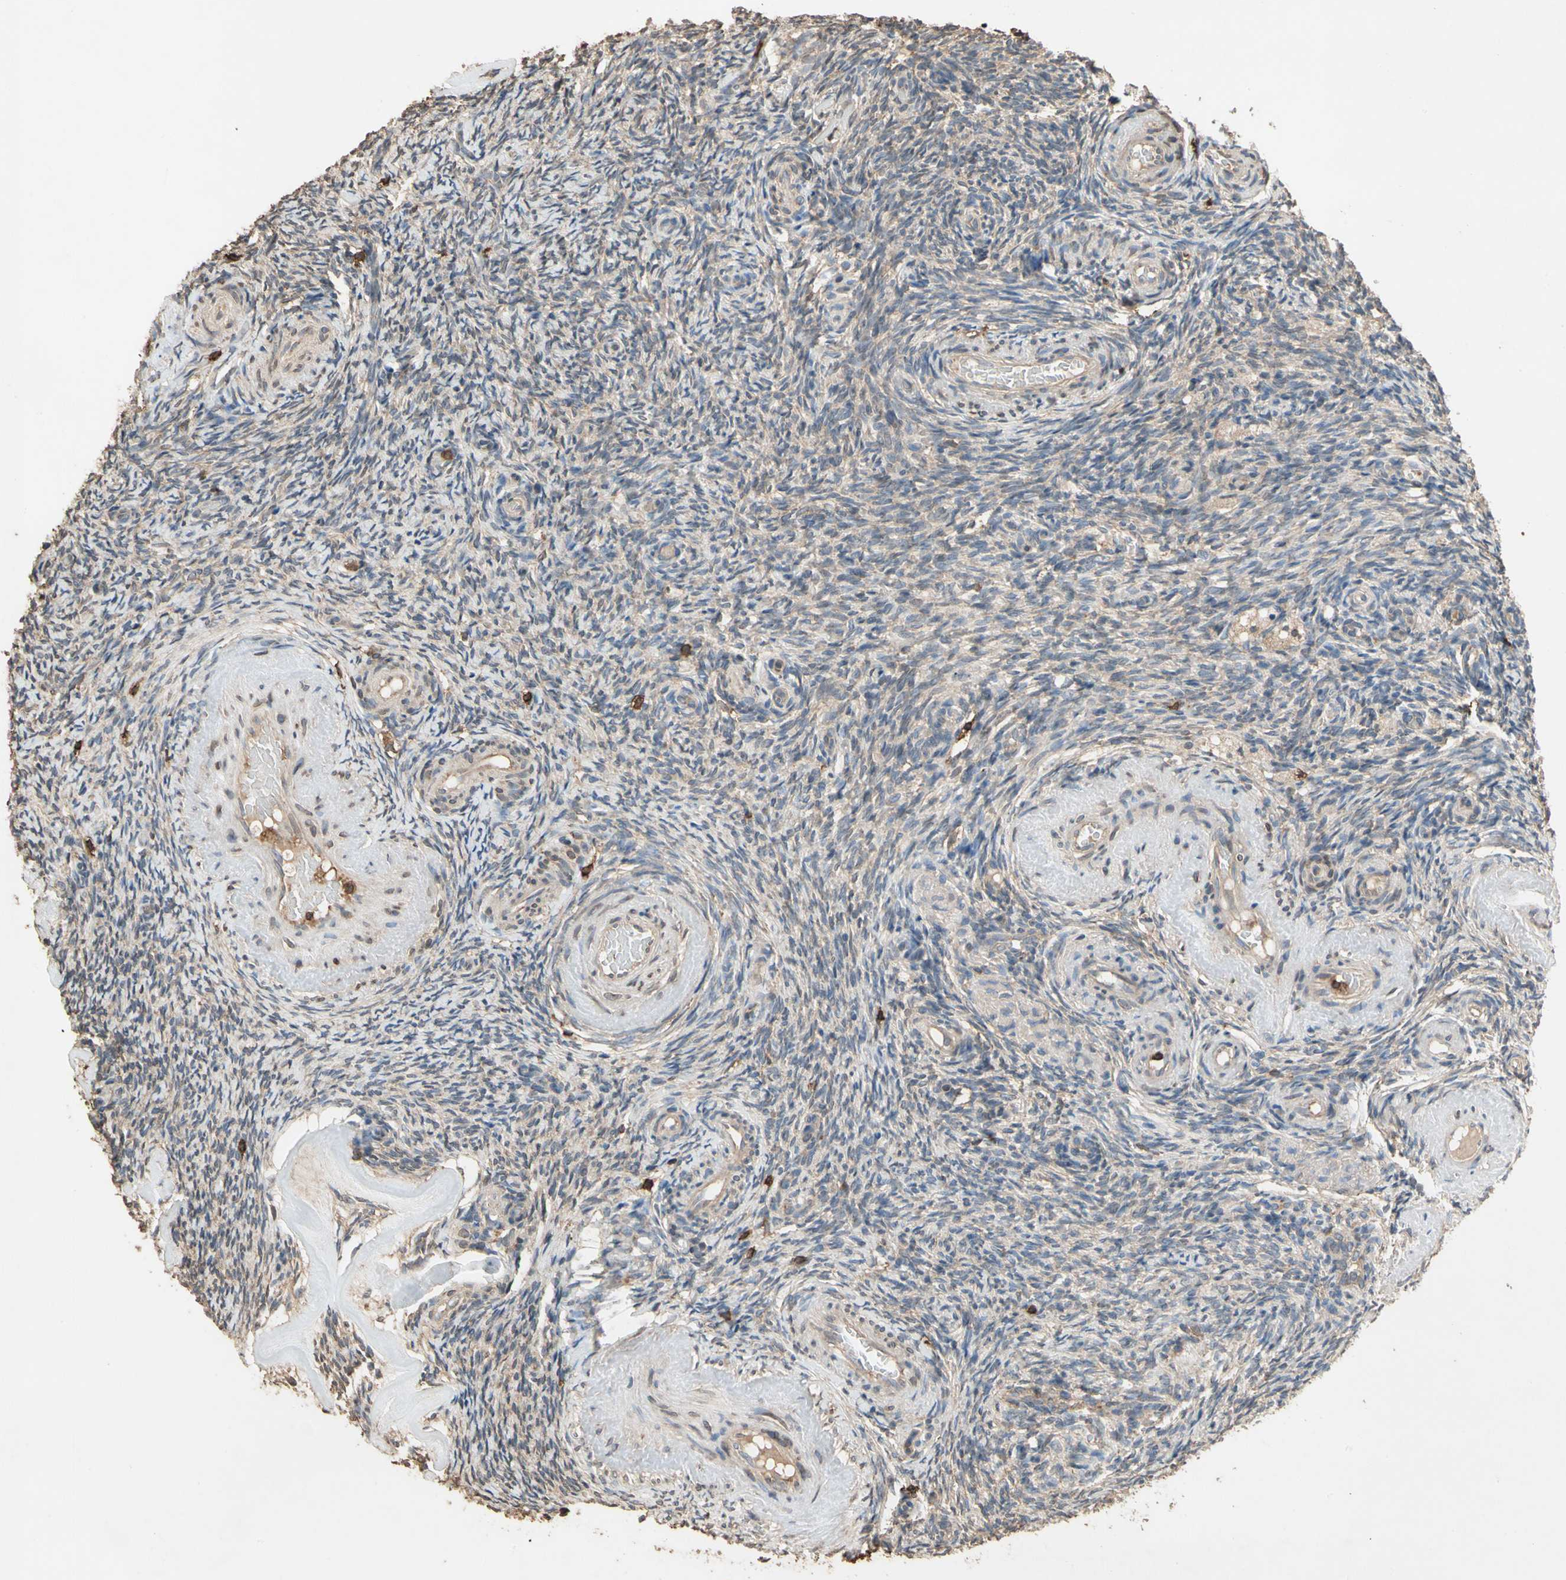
{"staining": {"intensity": "weak", "quantity": "25%-75%", "location": "cytoplasmic/membranous"}, "tissue": "ovary", "cell_type": "Ovarian stroma cells", "image_type": "normal", "snomed": [{"axis": "morphology", "description": "Normal tissue, NOS"}, {"axis": "topography", "description": "Ovary"}], "caption": "DAB (3,3'-diaminobenzidine) immunohistochemical staining of normal human ovary shows weak cytoplasmic/membranous protein staining in approximately 25%-75% of ovarian stroma cells.", "gene": "MAP3K10", "patient": {"sex": "female", "age": 60}}